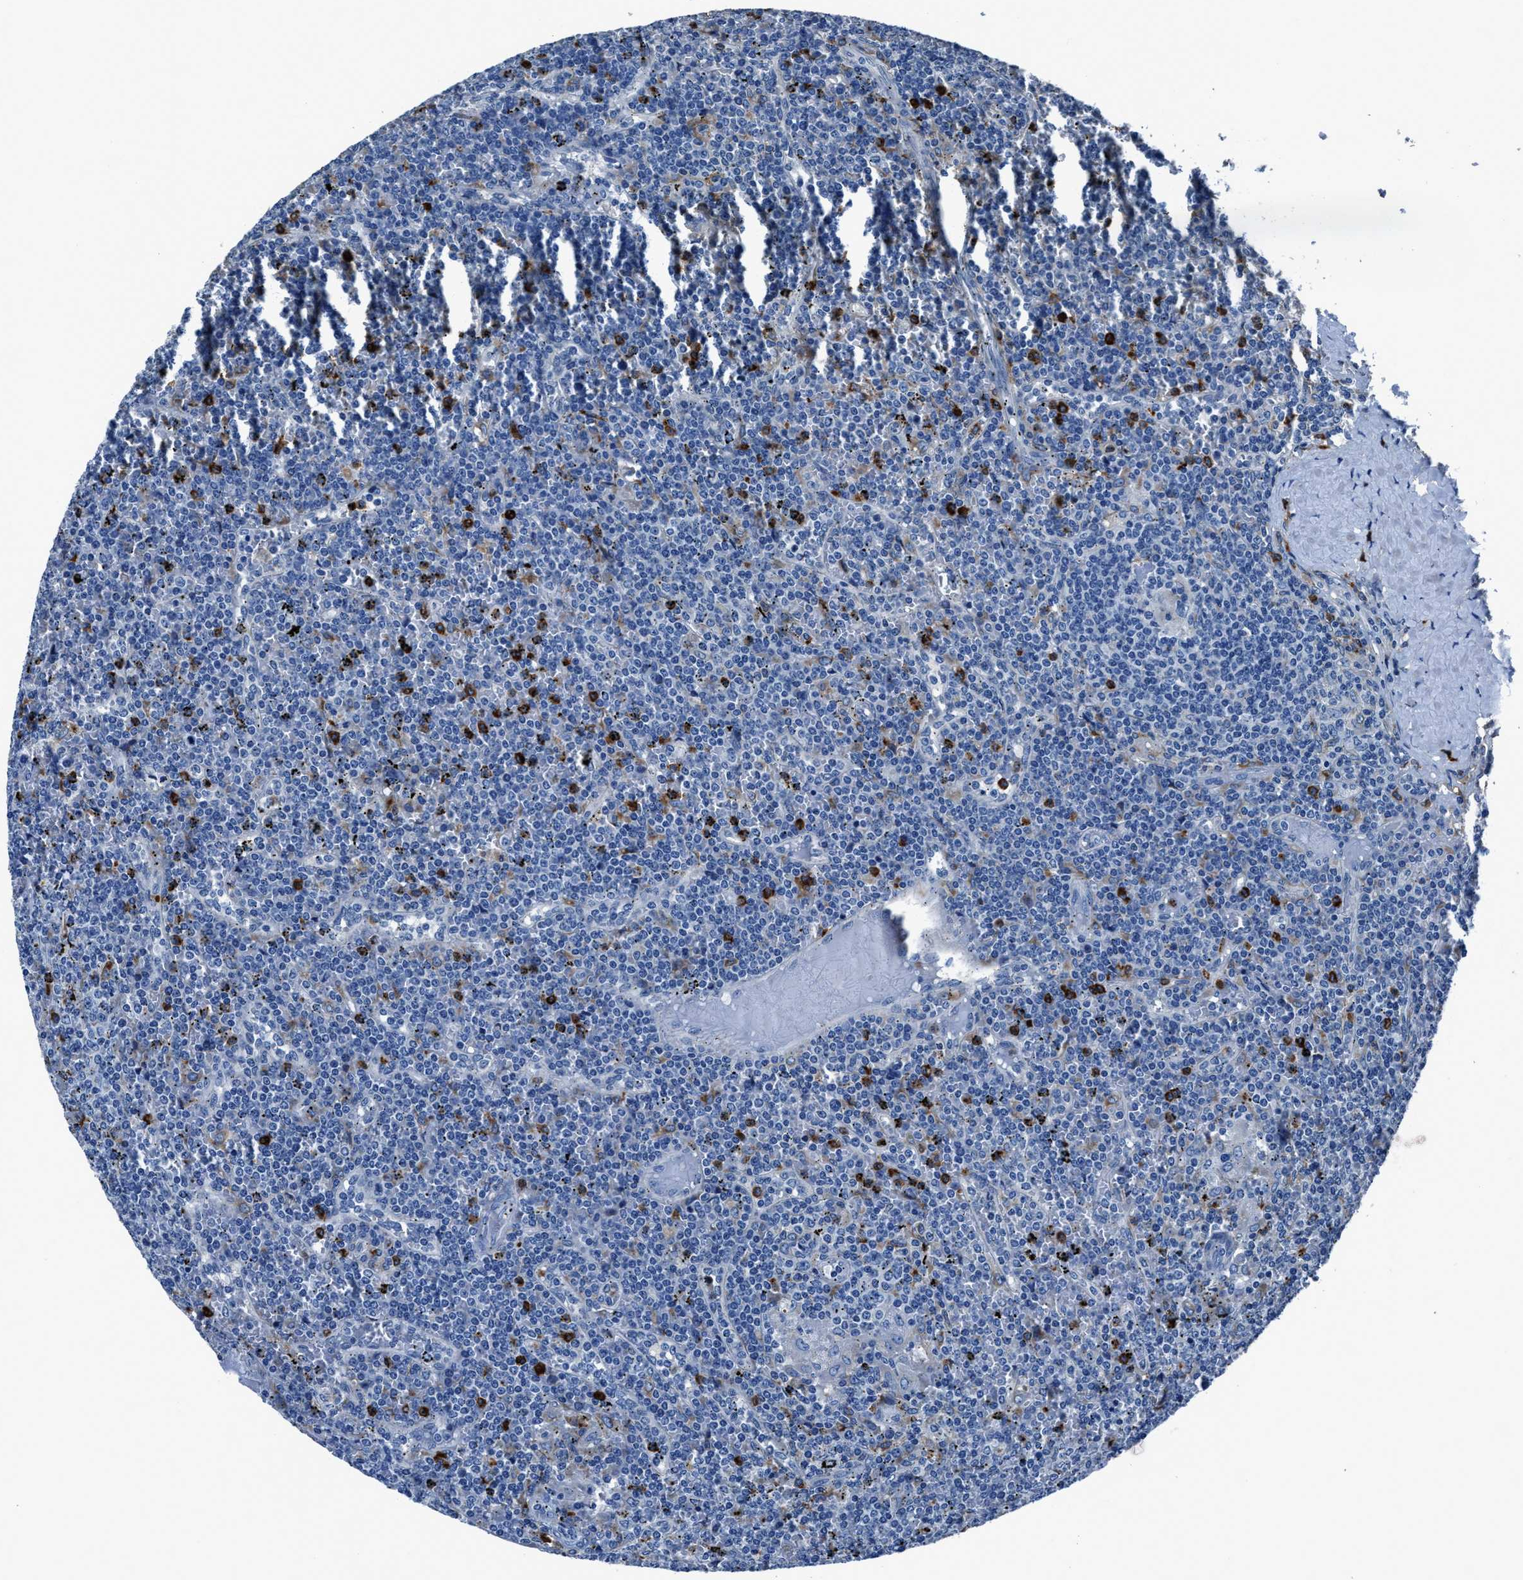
{"staining": {"intensity": "negative", "quantity": "none", "location": "none"}, "tissue": "lymphoma", "cell_type": "Tumor cells", "image_type": "cancer", "snomed": [{"axis": "morphology", "description": "Malignant lymphoma, non-Hodgkin's type, Low grade"}, {"axis": "topography", "description": "Spleen"}], "caption": "This is a histopathology image of immunohistochemistry staining of malignant lymphoma, non-Hodgkin's type (low-grade), which shows no staining in tumor cells. Brightfield microscopy of immunohistochemistry stained with DAB (brown) and hematoxylin (blue), captured at high magnification.", "gene": "FGL2", "patient": {"sex": "female", "age": 19}}